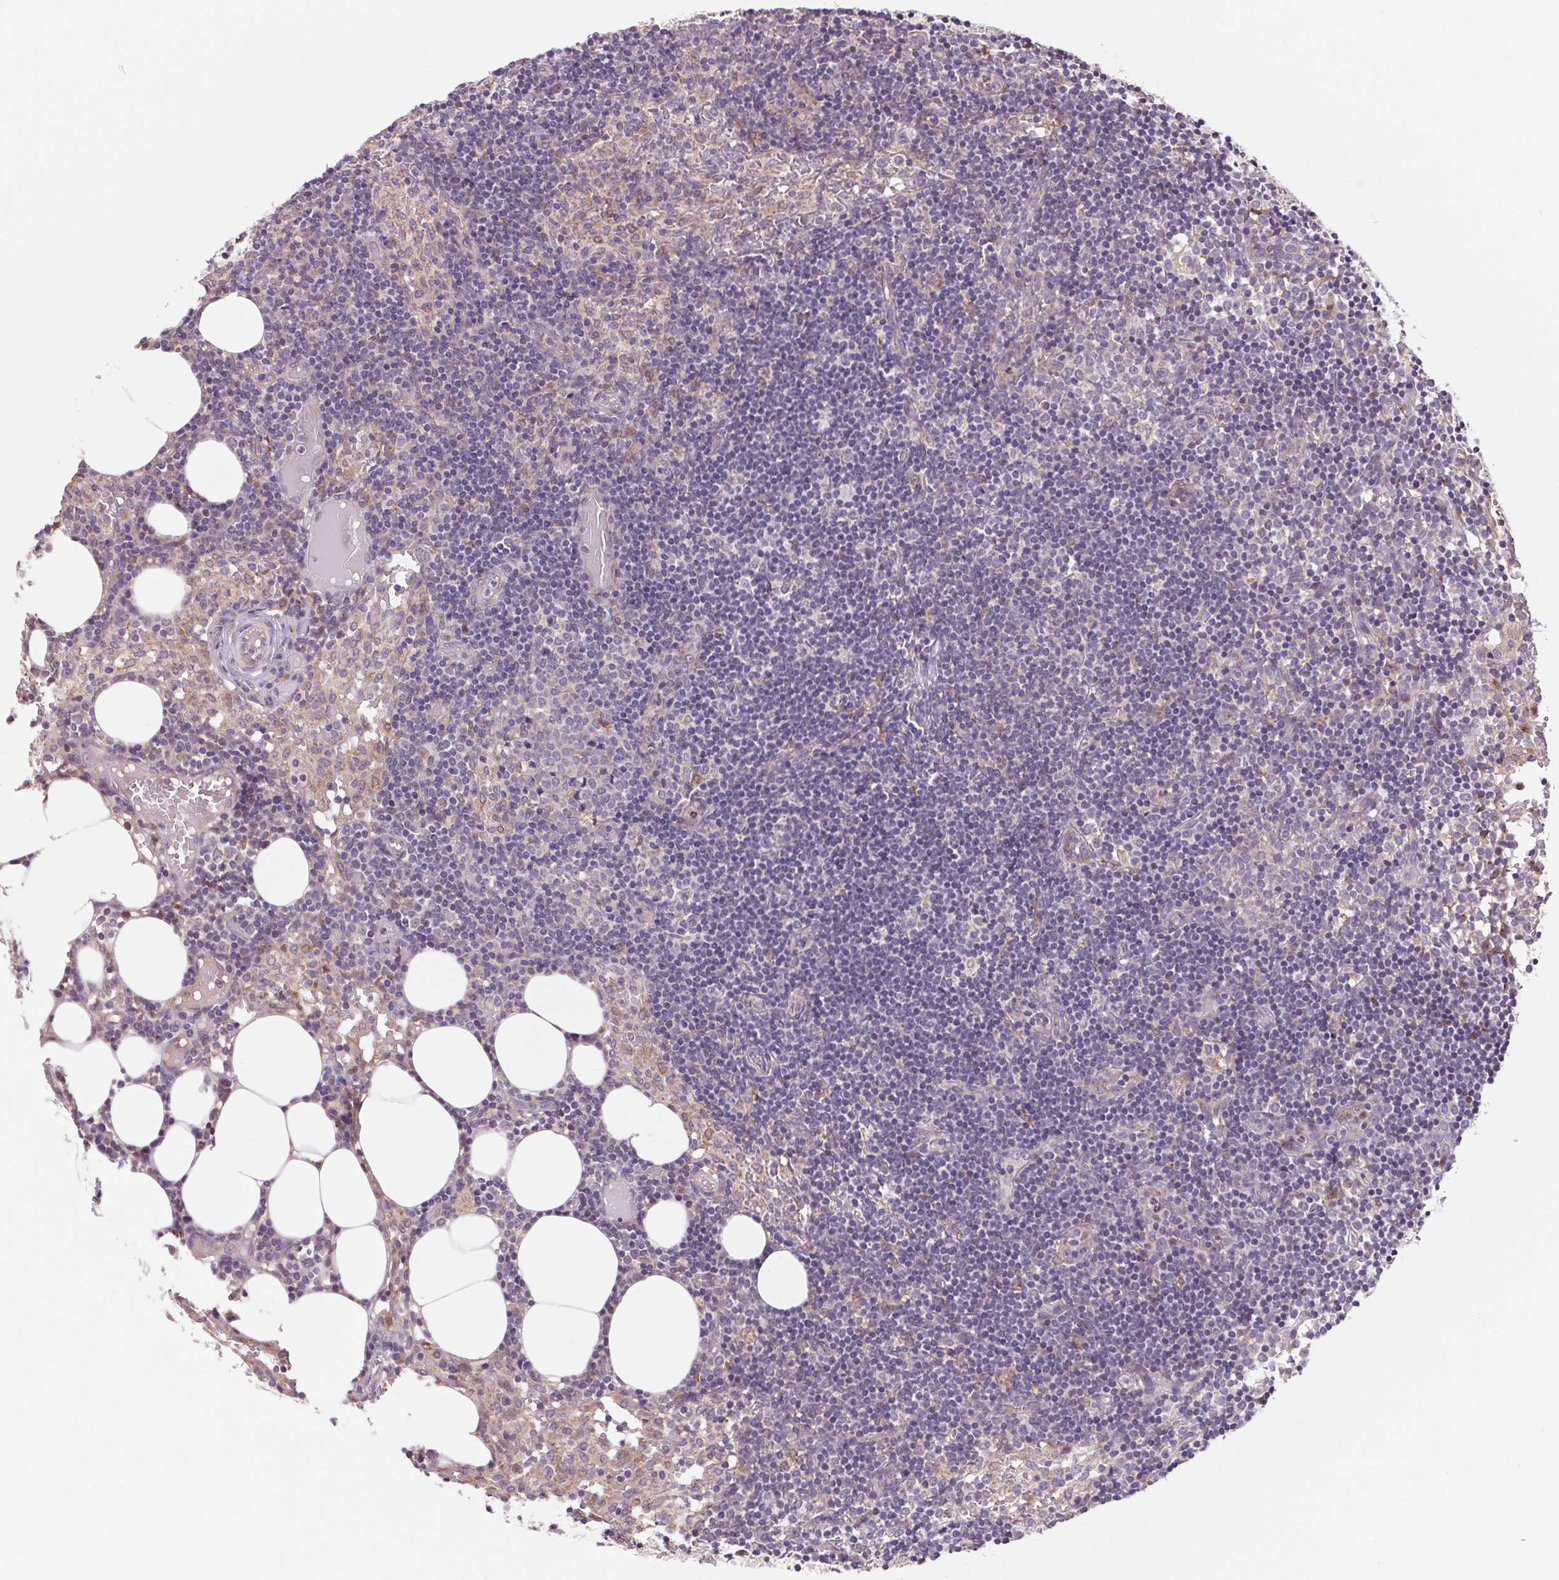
{"staining": {"intensity": "moderate", "quantity": "<25%", "location": "cytoplasmic/membranous"}, "tissue": "lymph node", "cell_type": "Germinal center cells", "image_type": "normal", "snomed": [{"axis": "morphology", "description": "Normal tissue, NOS"}, {"axis": "topography", "description": "Lymph node"}], "caption": "Protein staining displays moderate cytoplasmic/membranous expression in about <25% of germinal center cells in benign lymph node. Ihc stains the protein in brown and the nuclei are stained blue.", "gene": "KLHL20", "patient": {"sex": "female", "age": 41}}